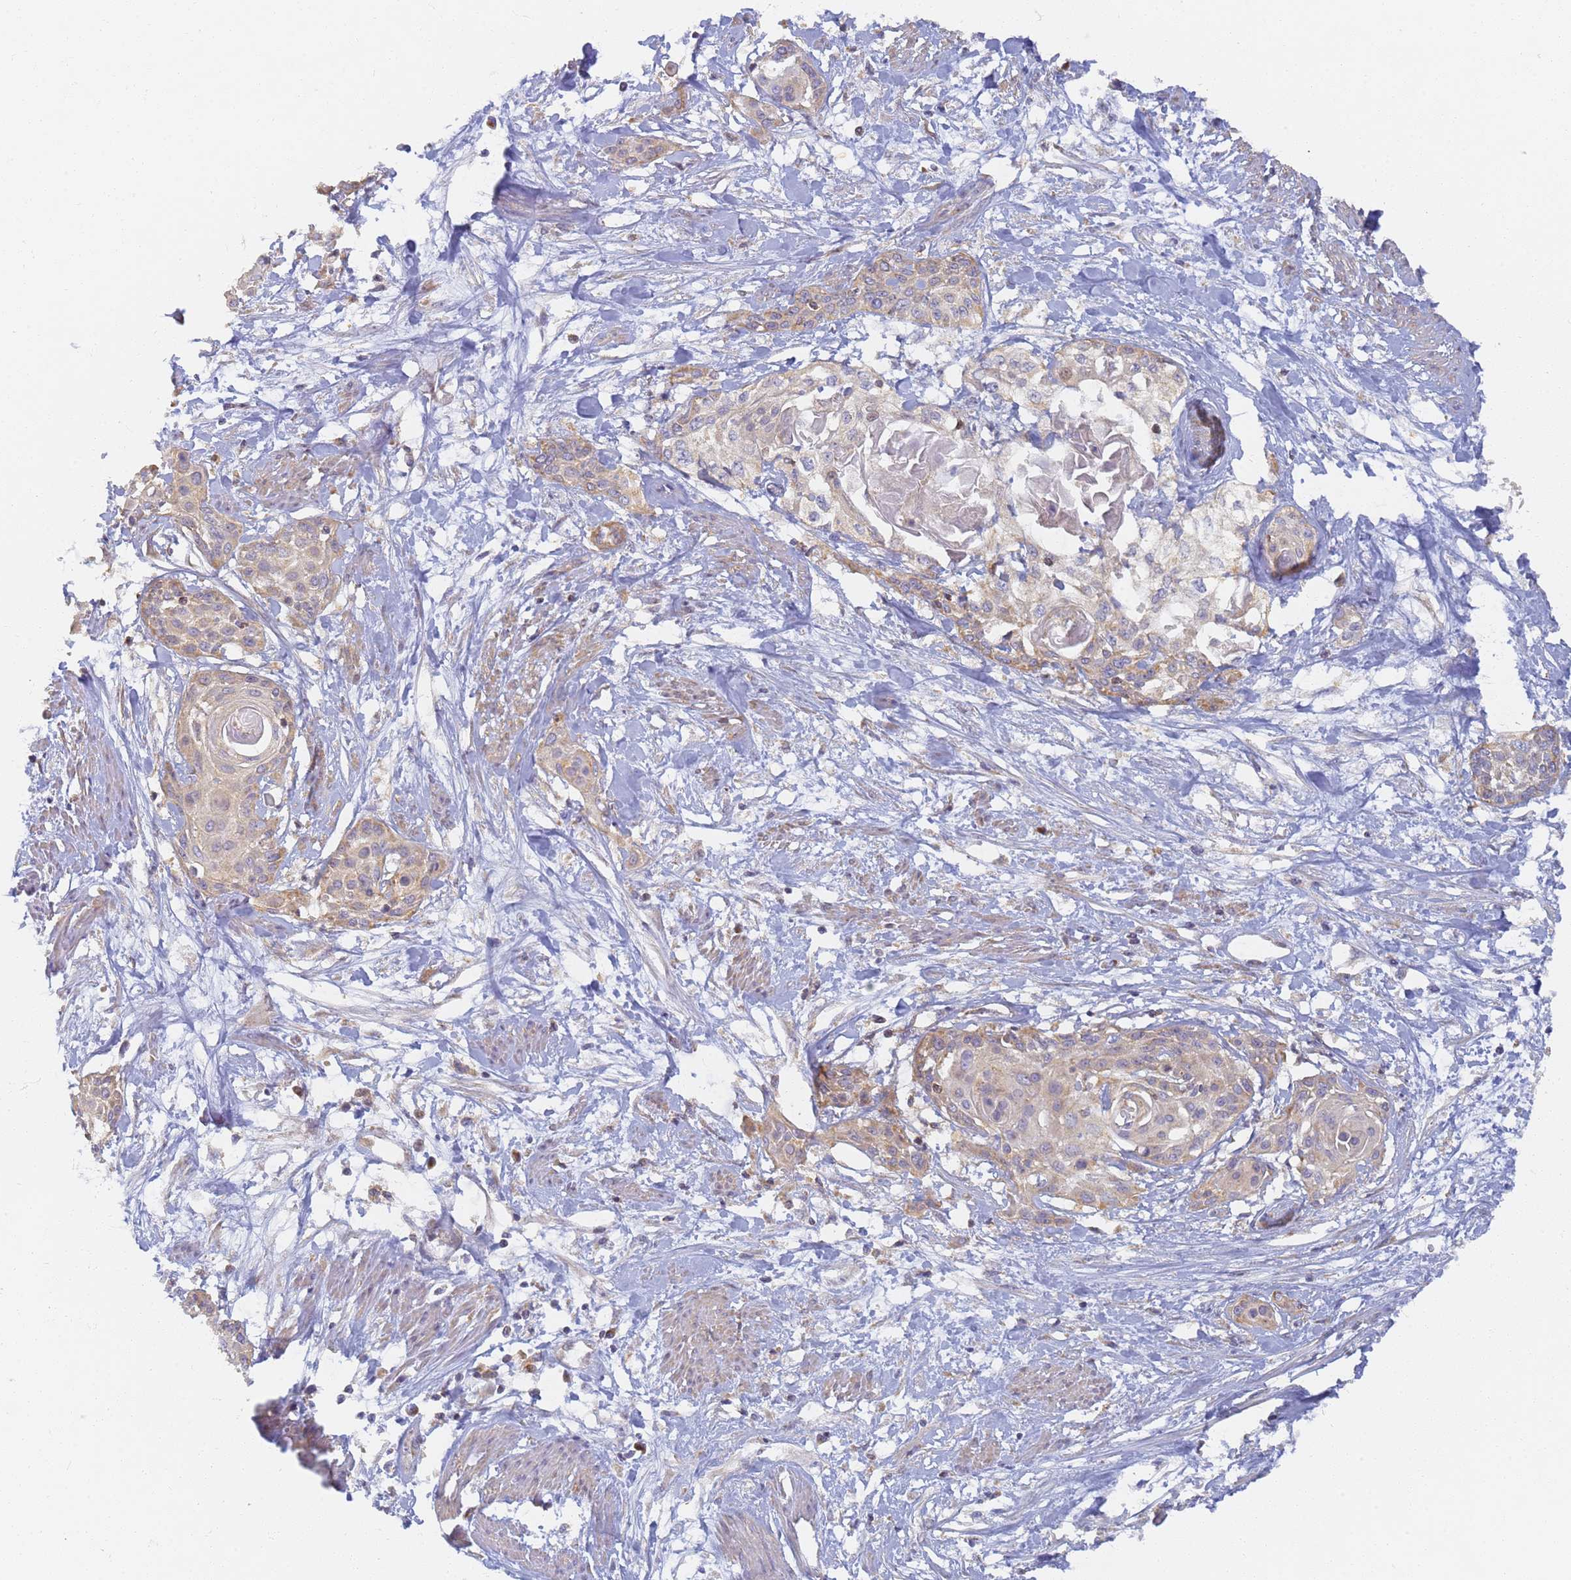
{"staining": {"intensity": "moderate", "quantity": ">75%", "location": "cytoplasmic/membranous"}, "tissue": "cervical cancer", "cell_type": "Tumor cells", "image_type": "cancer", "snomed": [{"axis": "morphology", "description": "Squamous cell carcinoma, NOS"}, {"axis": "topography", "description": "Cervix"}], "caption": "Cervical squamous cell carcinoma stained with DAB immunohistochemistry (IHC) demonstrates medium levels of moderate cytoplasmic/membranous expression in approximately >75% of tumor cells.", "gene": "UTP23", "patient": {"sex": "female", "age": 57}}